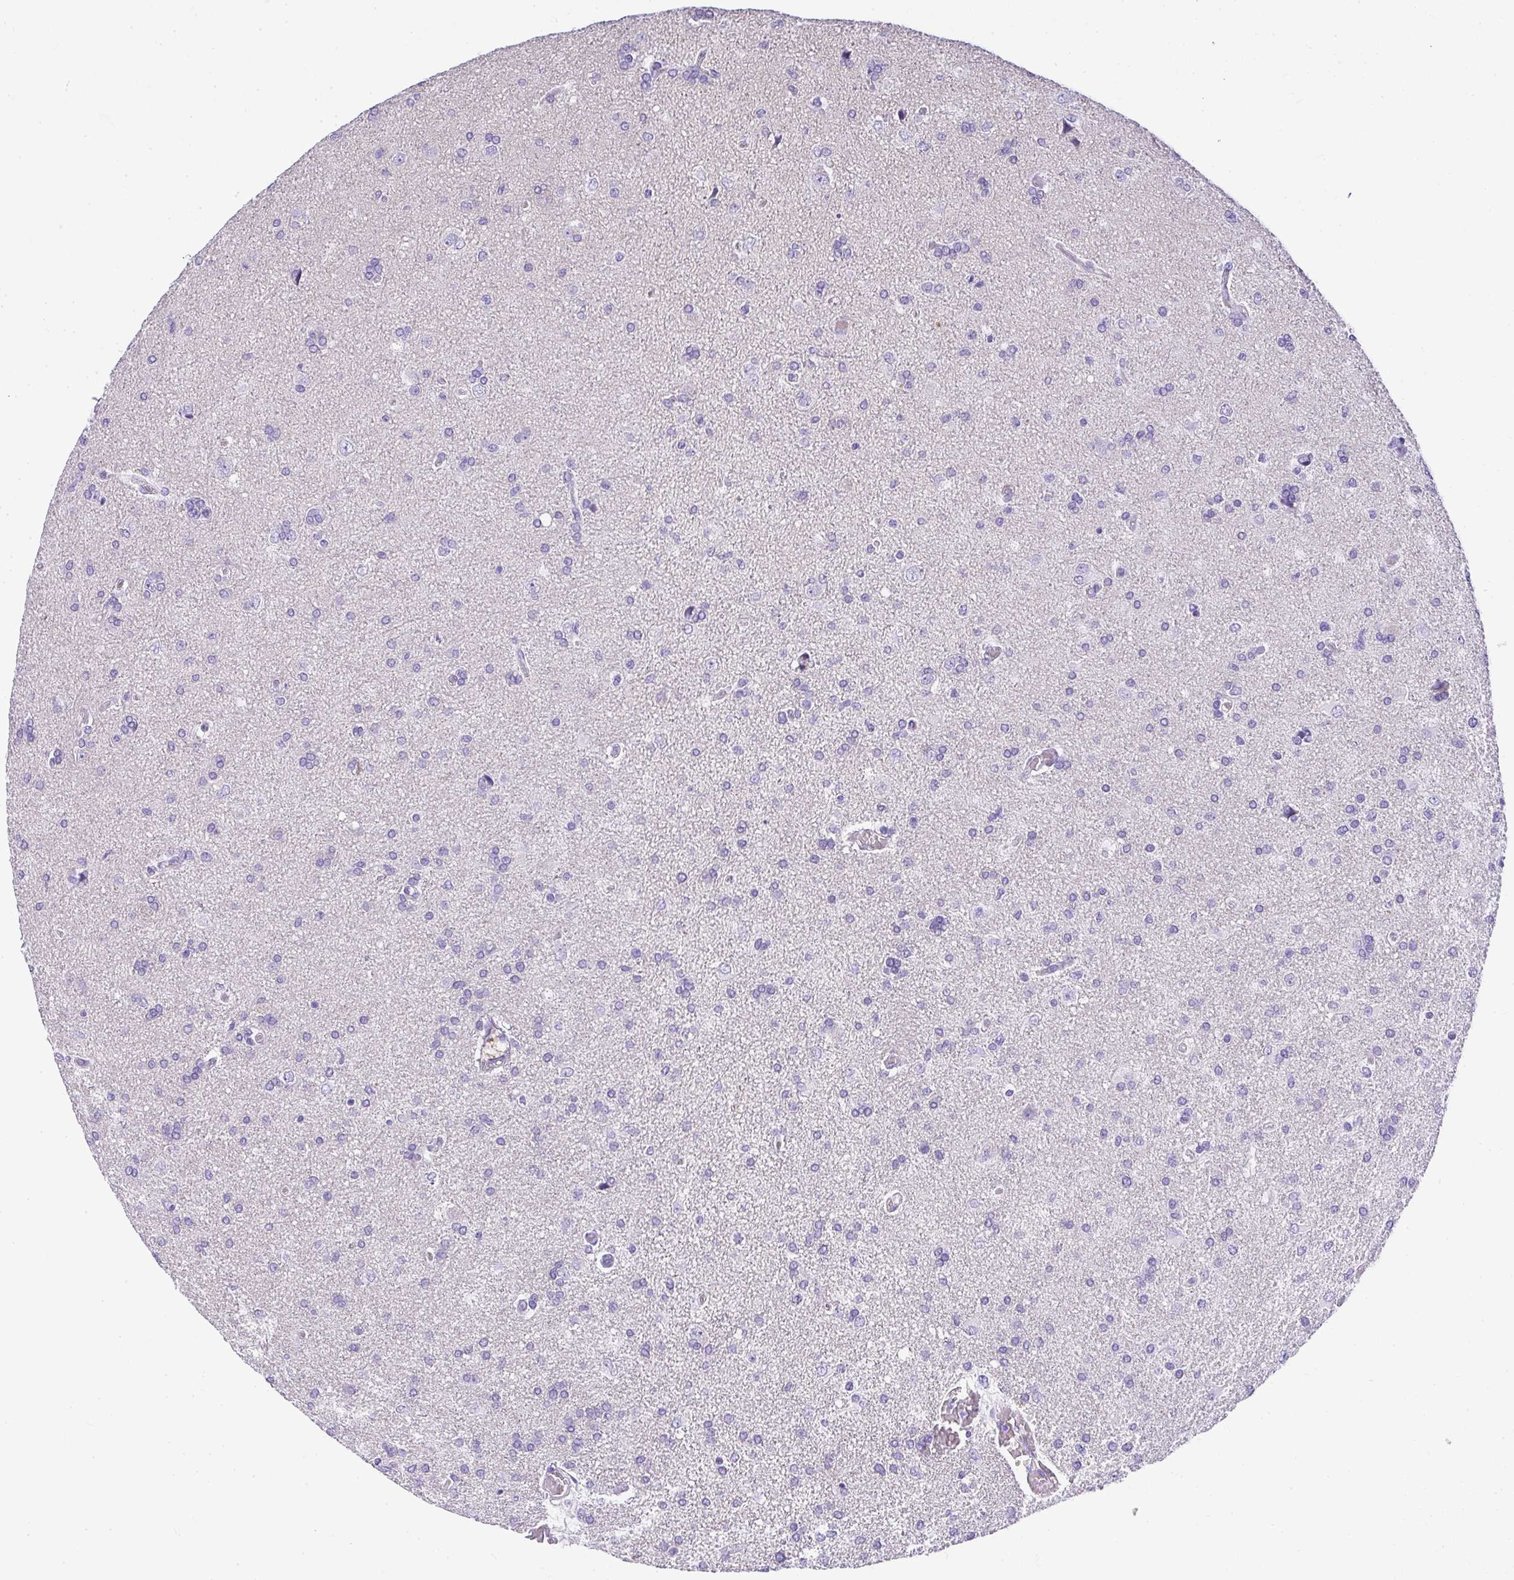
{"staining": {"intensity": "negative", "quantity": "none", "location": "none"}, "tissue": "glioma", "cell_type": "Tumor cells", "image_type": "cancer", "snomed": [{"axis": "morphology", "description": "Glioma, malignant, High grade"}, {"axis": "topography", "description": "Brain"}], "caption": "High magnification brightfield microscopy of malignant high-grade glioma stained with DAB (brown) and counterstained with hematoxylin (blue): tumor cells show no significant expression.", "gene": "PLPPR3", "patient": {"sex": "male", "age": 68}}